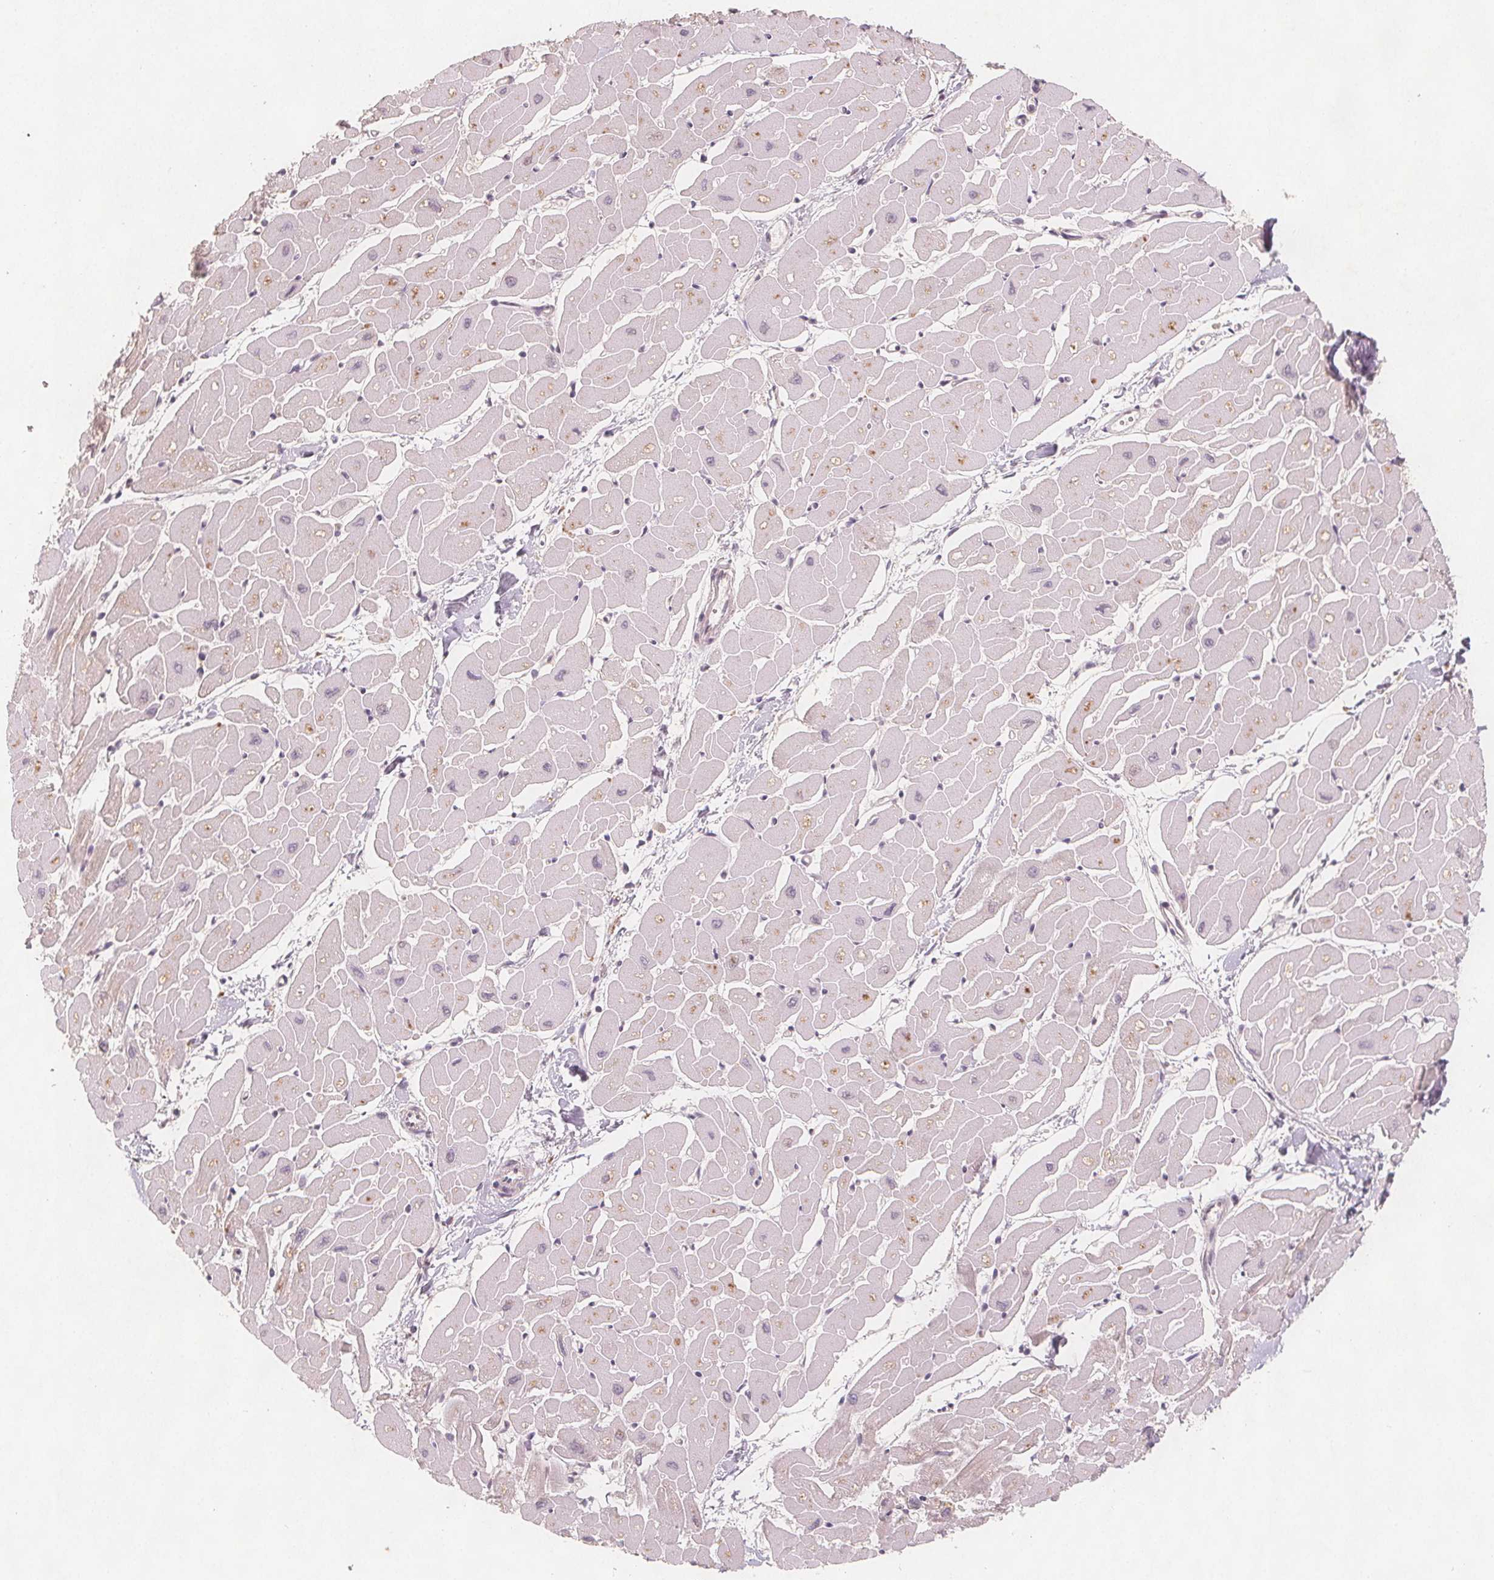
{"staining": {"intensity": "weak", "quantity": "<25%", "location": "cytoplasmic/membranous"}, "tissue": "heart muscle", "cell_type": "Cardiomyocytes", "image_type": "normal", "snomed": [{"axis": "morphology", "description": "Normal tissue, NOS"}, {"axis": "topography", "description": "Heart"}], "caption": "Cardiomyocytes are negative for brown protein staining in unremarkable heart muscle.", "gene": "NCSTN", "patient": {"sex": "male", "age": 57}}